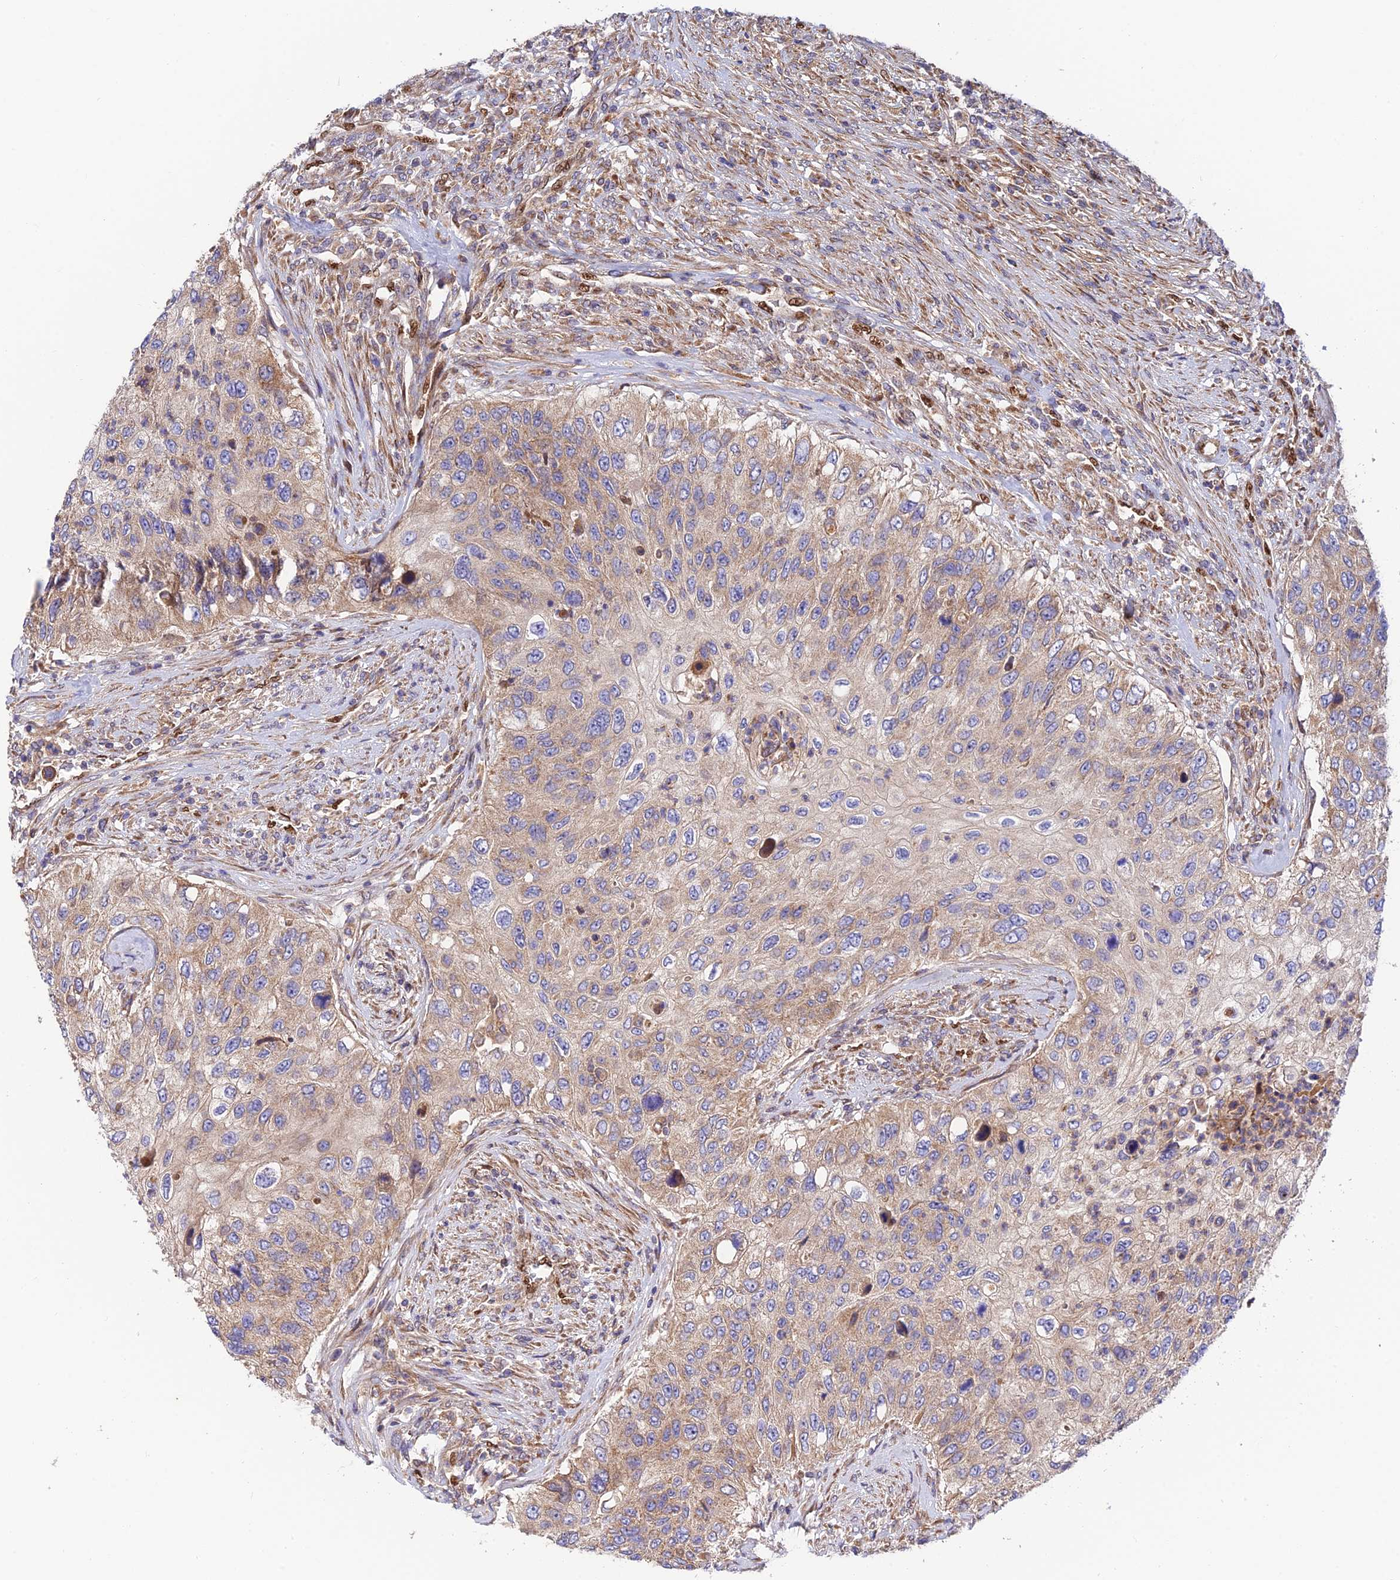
{"staining": {"intensity": "moderate", "quantity": "25%-75%", "location": "cytoplasmic/membranous"}, "tissue": "urothelial cancer", "cell_type": "Tumor cells", "image_type": "cancer", "snomed": [{"axis": "morphology", "description": "Urothelial carcinoma, High grade"}, {"axis": "topography", "description": "Urinary bladder"}], "caption": "An image of urothelial cancer stained for a protein demonstrates moderate cytoplasmic/membranous brown staining in tumor cells.", "gene": "PODNL1", "patient": {"sex": "female", "age": 60}}